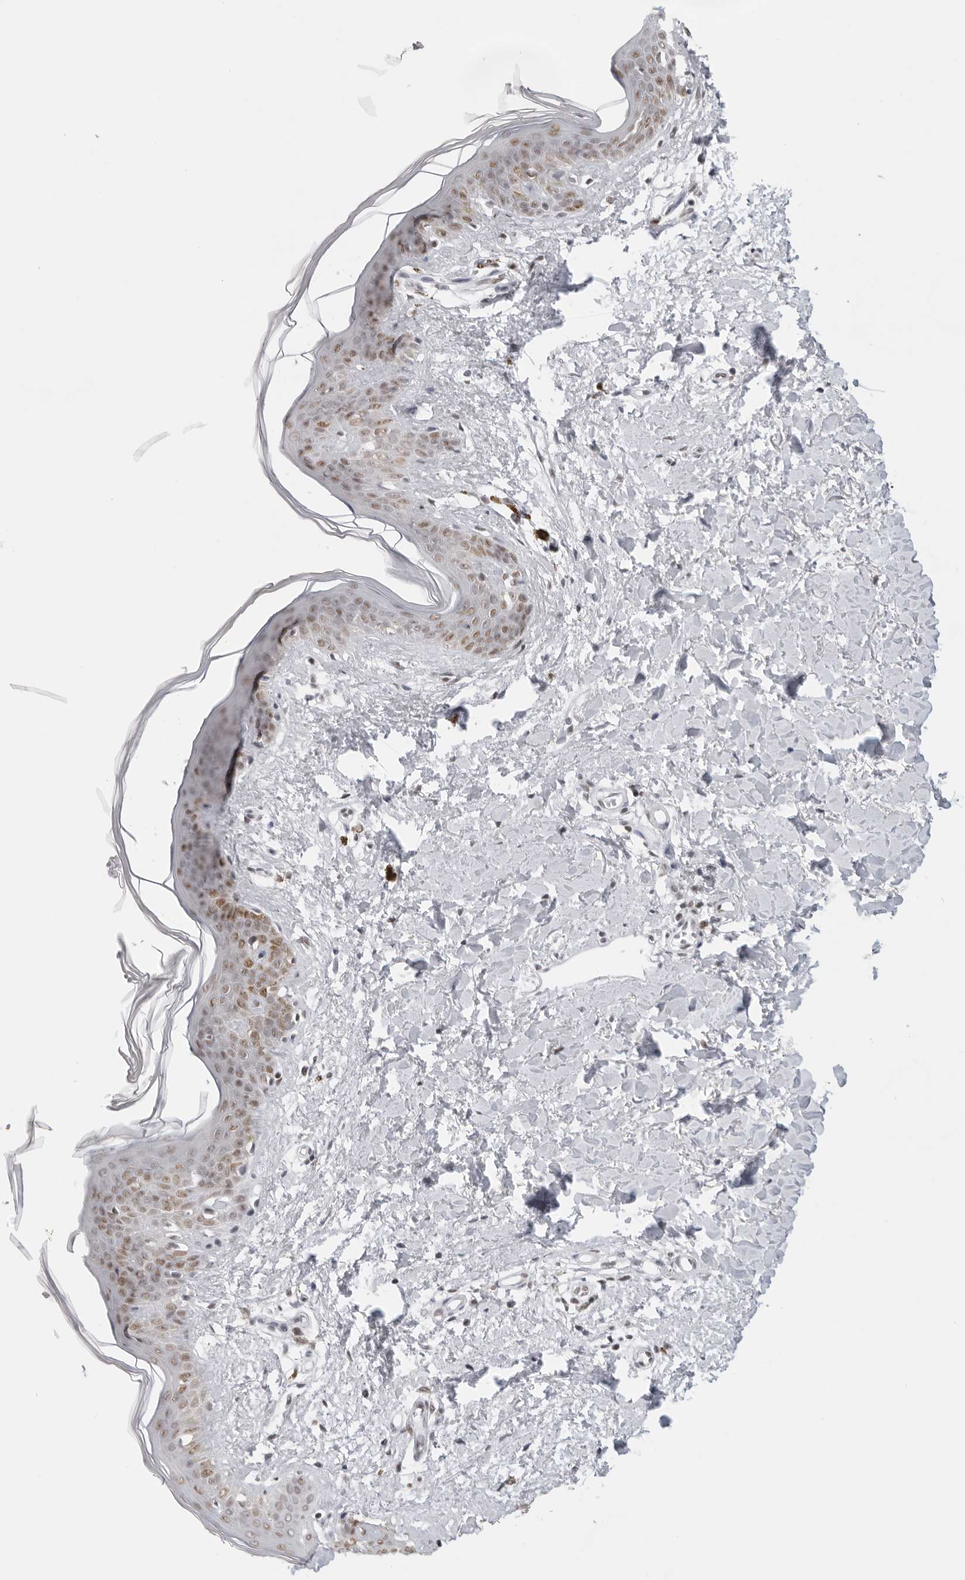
{"staining": {"intensity": "weak", "quantity": "25%-75%", "location": "nuclear"}, "tissue": "skin", "cell_type": "Fibroblasts", "image_type": "normal", "snomed": [{"axis": "morphology", "description": "Normal tissue, NOS"}, {"axis": "topography", "description": "Skin"}], "caption": "A high-resolution photomicrograph shows immunohistochemistry (IHC) staining of benign skin, which demonstrates weak nuclear expression in approximately 25%-75% of fibroblasts.", "gene": "RPA2", "patient": {"sex": "female", "age": 46}}